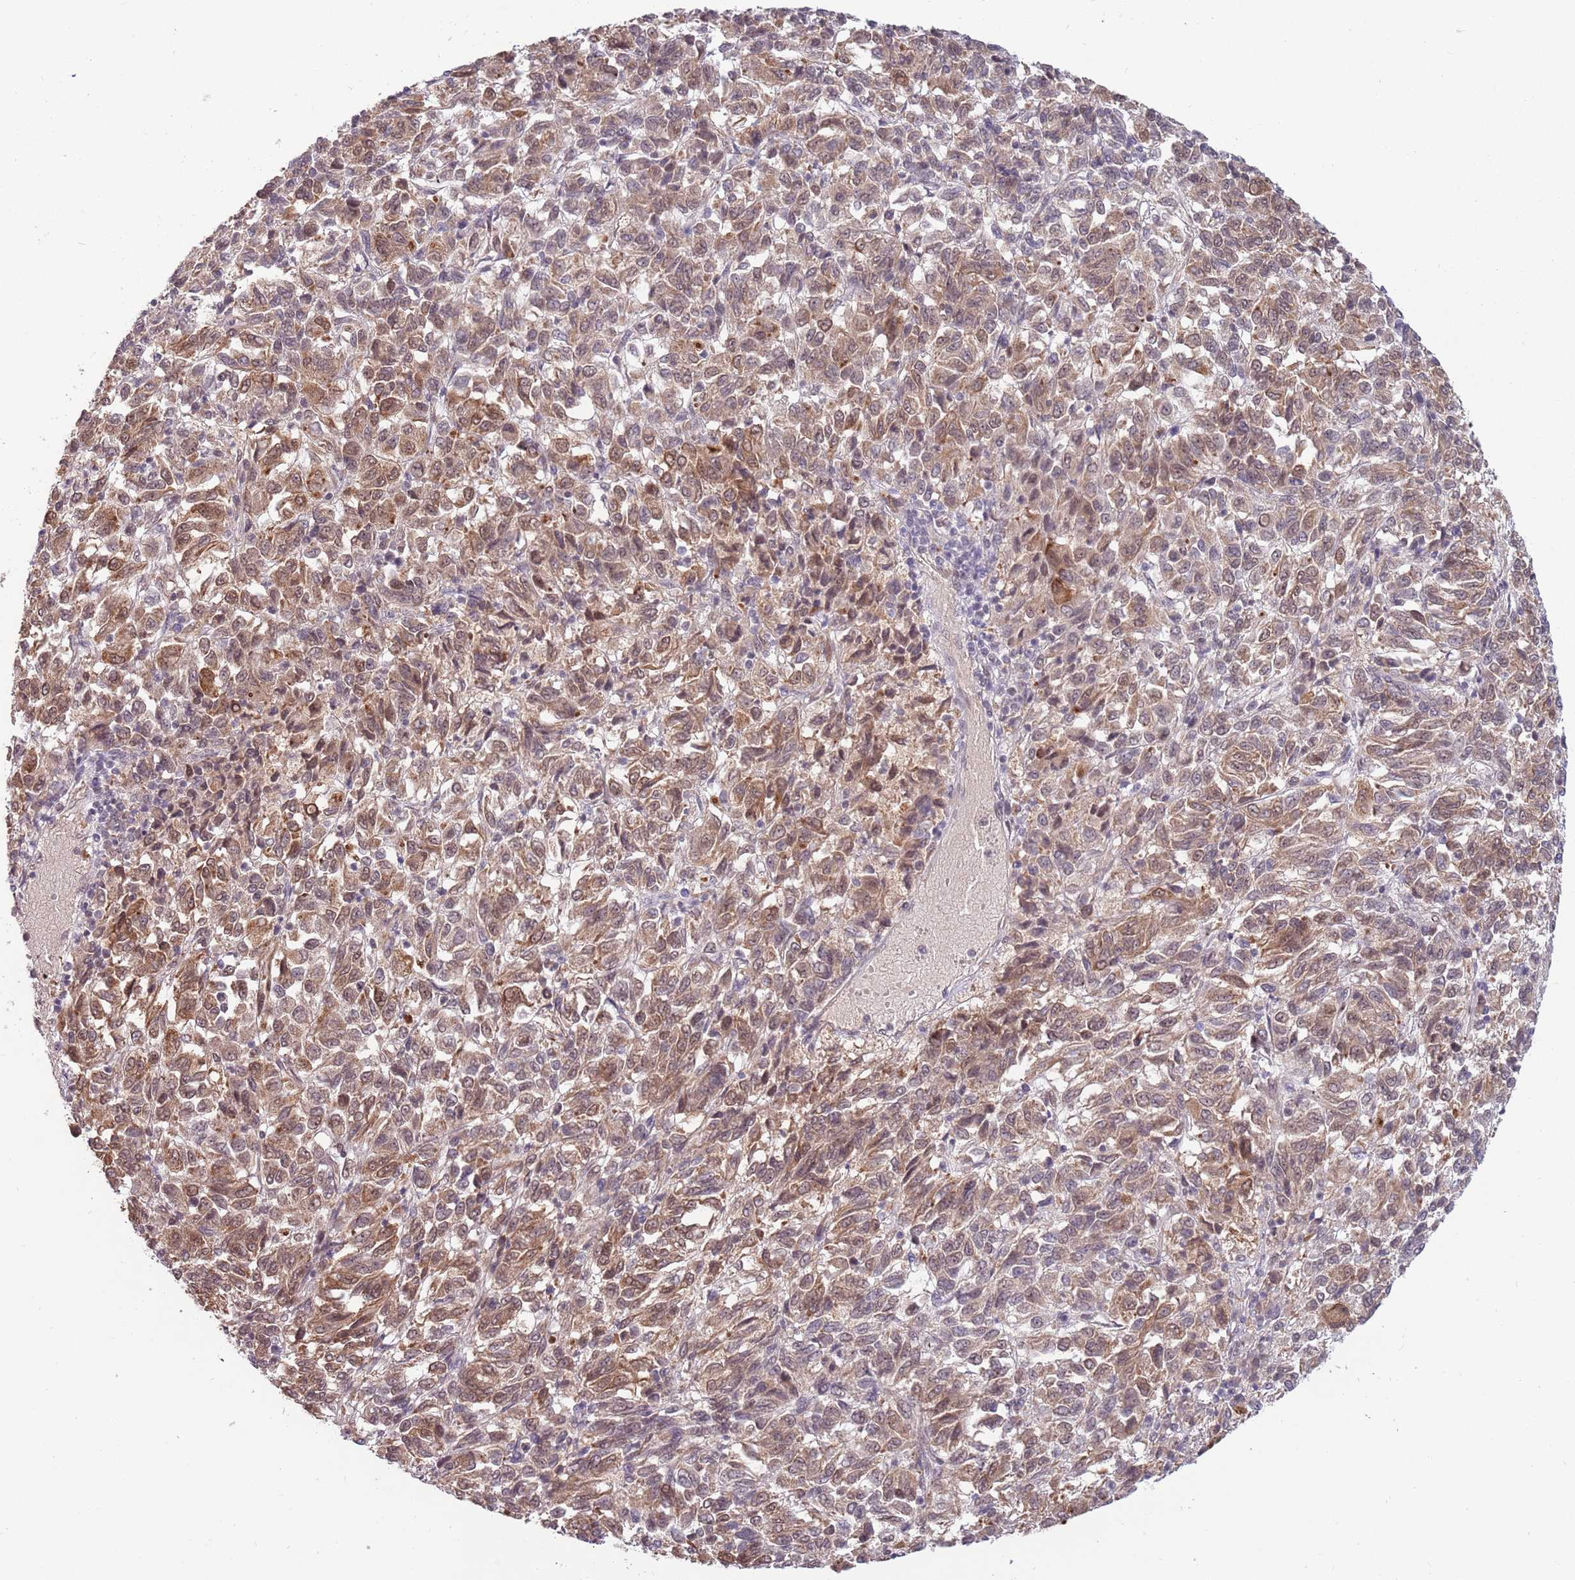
{"staining": {"intensity": "moderate", "quantity": ">75%", "location": "nuclear"}, "tissue": "melanoma", "cell_type": "Tumor cells", "image_type": "cancer", "snomed": [{"axis": "morphology", "description": "Malignant melanoma, Metastatic site"}, {"axis": "topography", "description": "Lung"}], "caption": "The immunohistochemical stain shows moderate nuclear staining in tumor cells of malignant melanoma (metastatic site) tissue.", "gene": "ZBTB7A", "patient": {"sex": "male", "age": 64}}